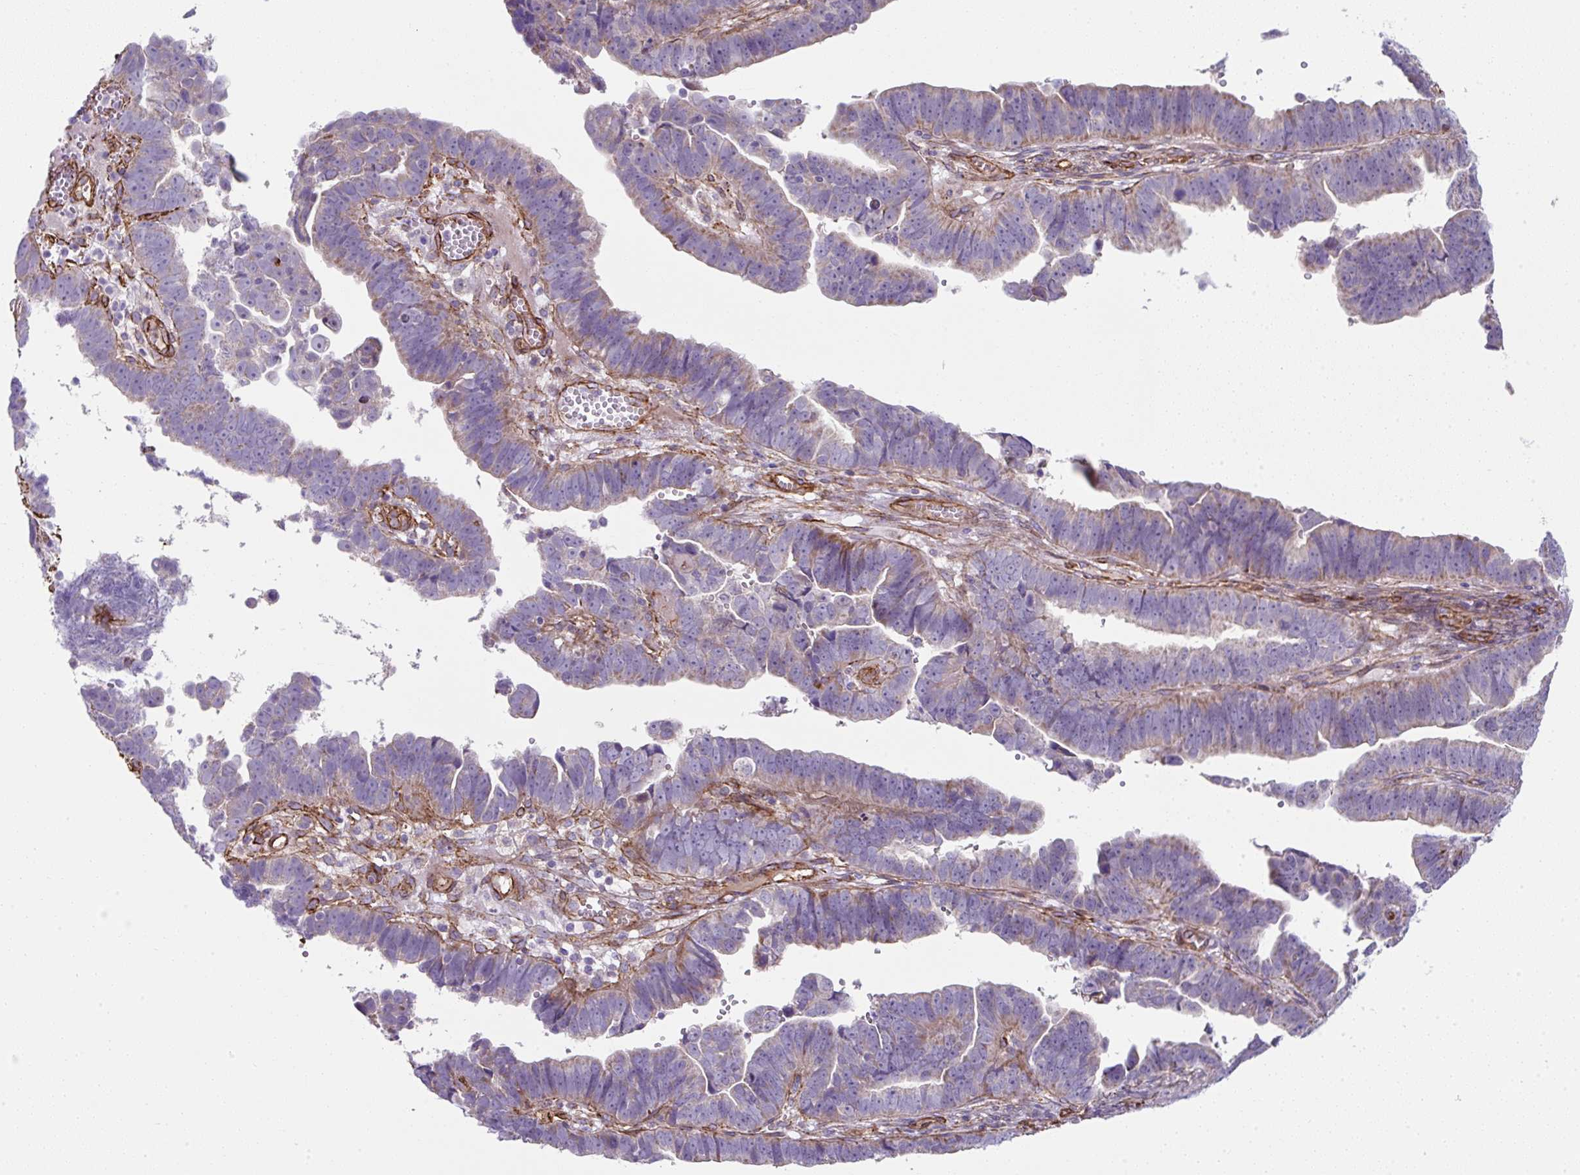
{"staining": {"intensity": "weak", "quantity": "<25%", "location": "cytoplasmic/membranous"}, "tissue": "endometrial cancer", "cell_type": "Tumor cells", "image_type": "cancer", "snomed": [{"axis": "morphology", "description": "Adenocarcinoma, NOS"}, {"axis": "topography", "description": "Endometrium"}], "caption": "Protein analysis of endometrial adenocarcinoma reveals no significant staining in tumor cells.", "gene": "ANKUB1", "patient": {"sex": "female", "age": 75}}